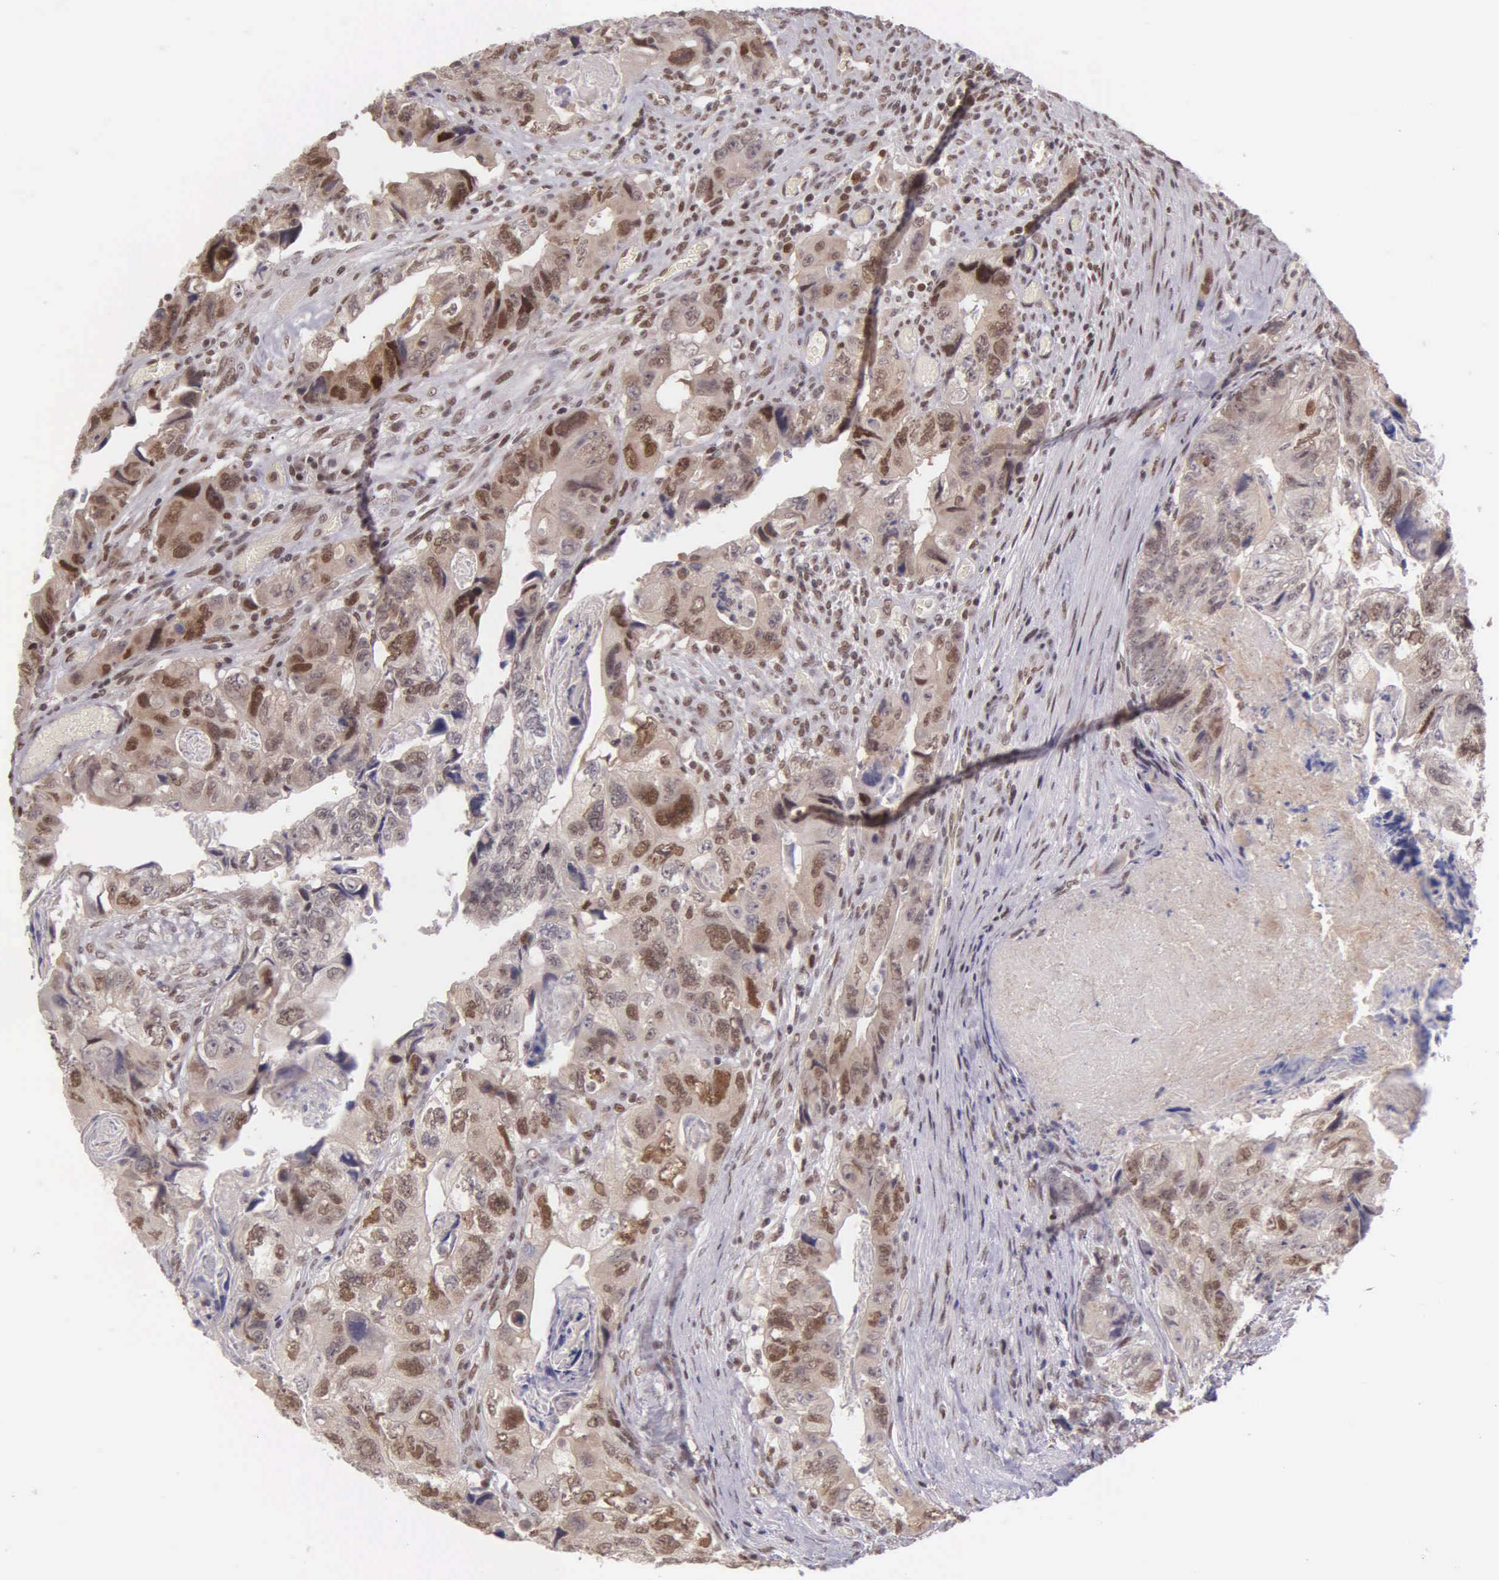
{"staining": {"intensity": "moderate", "quantity": "25%-75%", "location": "cytoplasmic/membranous,nuclear"}, "tissue": "colorectal cancer", "cell_type": "Tumor cells", "image_type": "cancer", "snomed": [{"axis": "morphology", "description": "Adenocarcinoma, NOS"}, {"axis": "topography", "description": "Rectum"}], "caption": "Immunohistochemistry micrograph of human adenocarcinoma (colorectal) stained for a protein (brown), which shows medium levels of moderate cytoplasmic/membranous and nuclear staining in approximately 25%-75% of tumor cells.", "gene": "UBR7", "patient": {"sex": "female", "age": 82}}